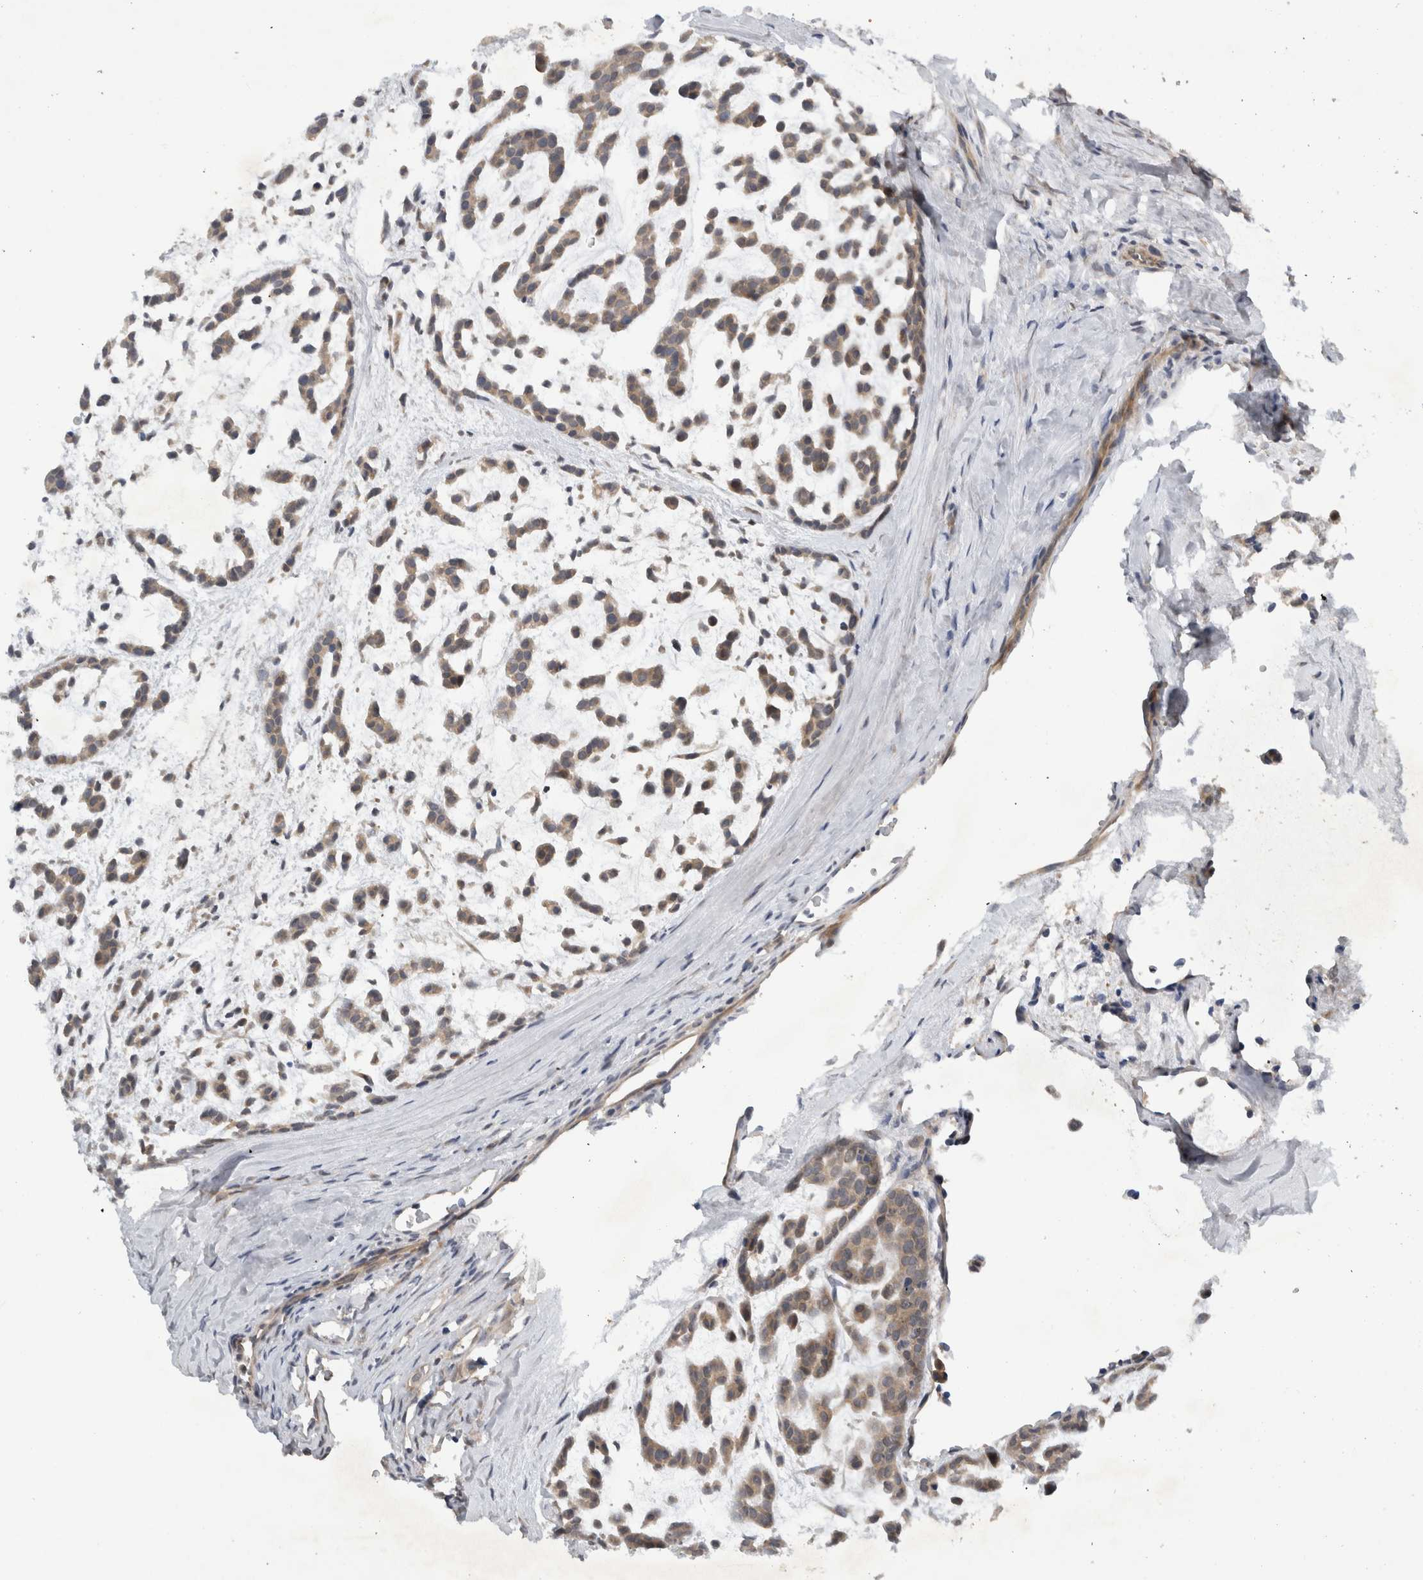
{"staining": {"intensity": "weak", "quantity": ">75%", "location": "cytoplasmic/membranous"}, "tissue": "head and neck cancer", "cell_type": "Tumor cells", "image_type": "cancer", "snomed": [{"axis": "morphology", "description": "Adenocarcinoma, NOS"}, {"axis": "morphology", "description": "Adenoma, NOS"}, {"axis": "topography", "description": "Head-Neck"}], "caption": "A brown stain highlights weak cytoplasmic/membranous expression of a protein in human head and neck adenocarcinoma tumor cells.", "gene": "AASDHPPT", "patient": {"sex": "female", "age": 55}}